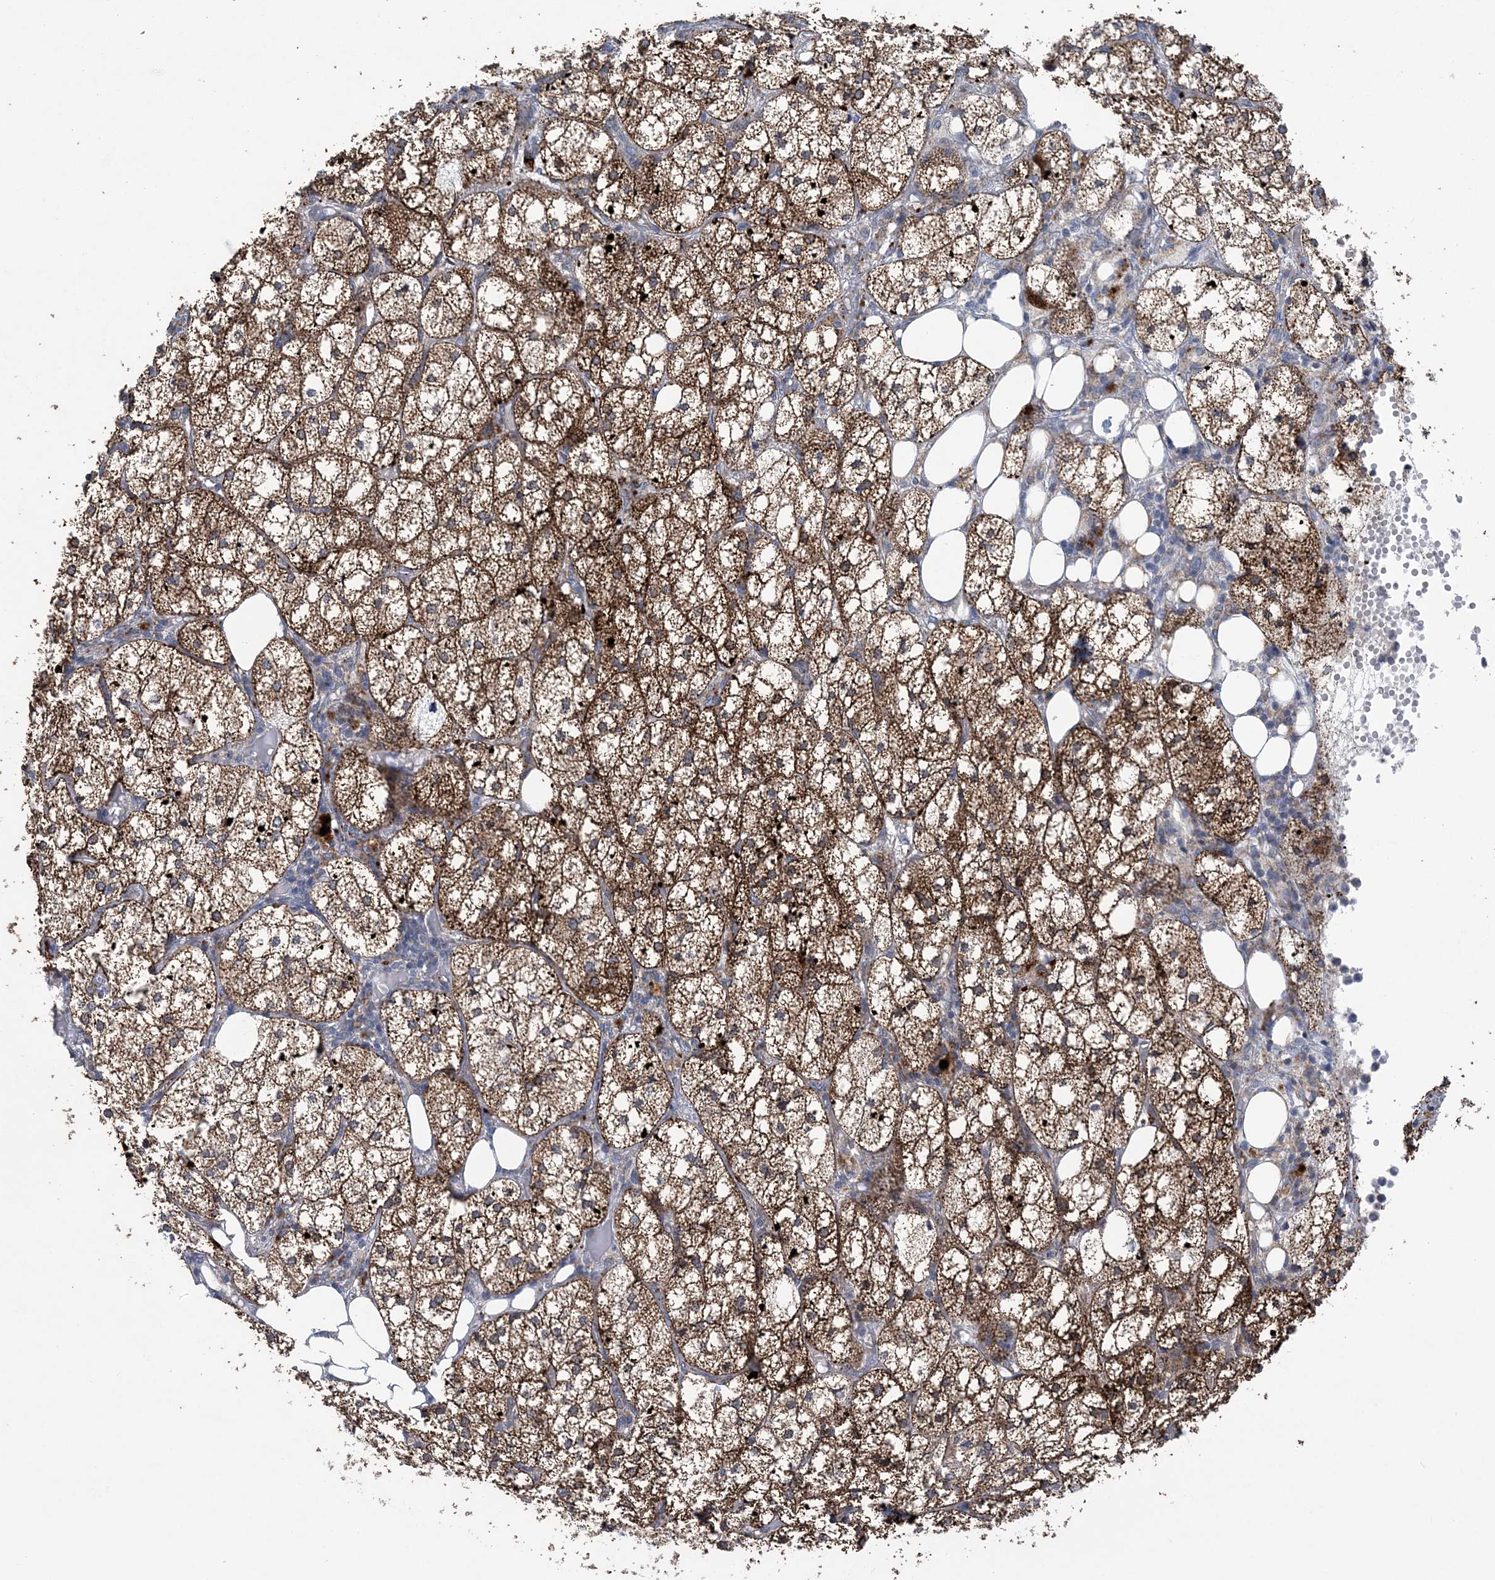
{"staining": {"intensity": "strong", "quantity": ">75%", "location": "cytoplasmic/membranous"}, "tissue": "adrenal gland", "cell_type": "Glandular cells", "image_type": "normal", "snomed": [{"axis": "morphology", "description": "Normal tissue, NOS"}, {"axis": "topography", "description": "Adrenal gland"}], "caption": "IHC (DAB) staining of benign adrenal gland displays strong cytoplasmic/membranous protein positivity in approximately >75% of glandular cells. (DAB IHC, brown staining for protein, blue staining for nuclei).", "gene": "COPE", "patient": {"sex": "female", "age": 61}}